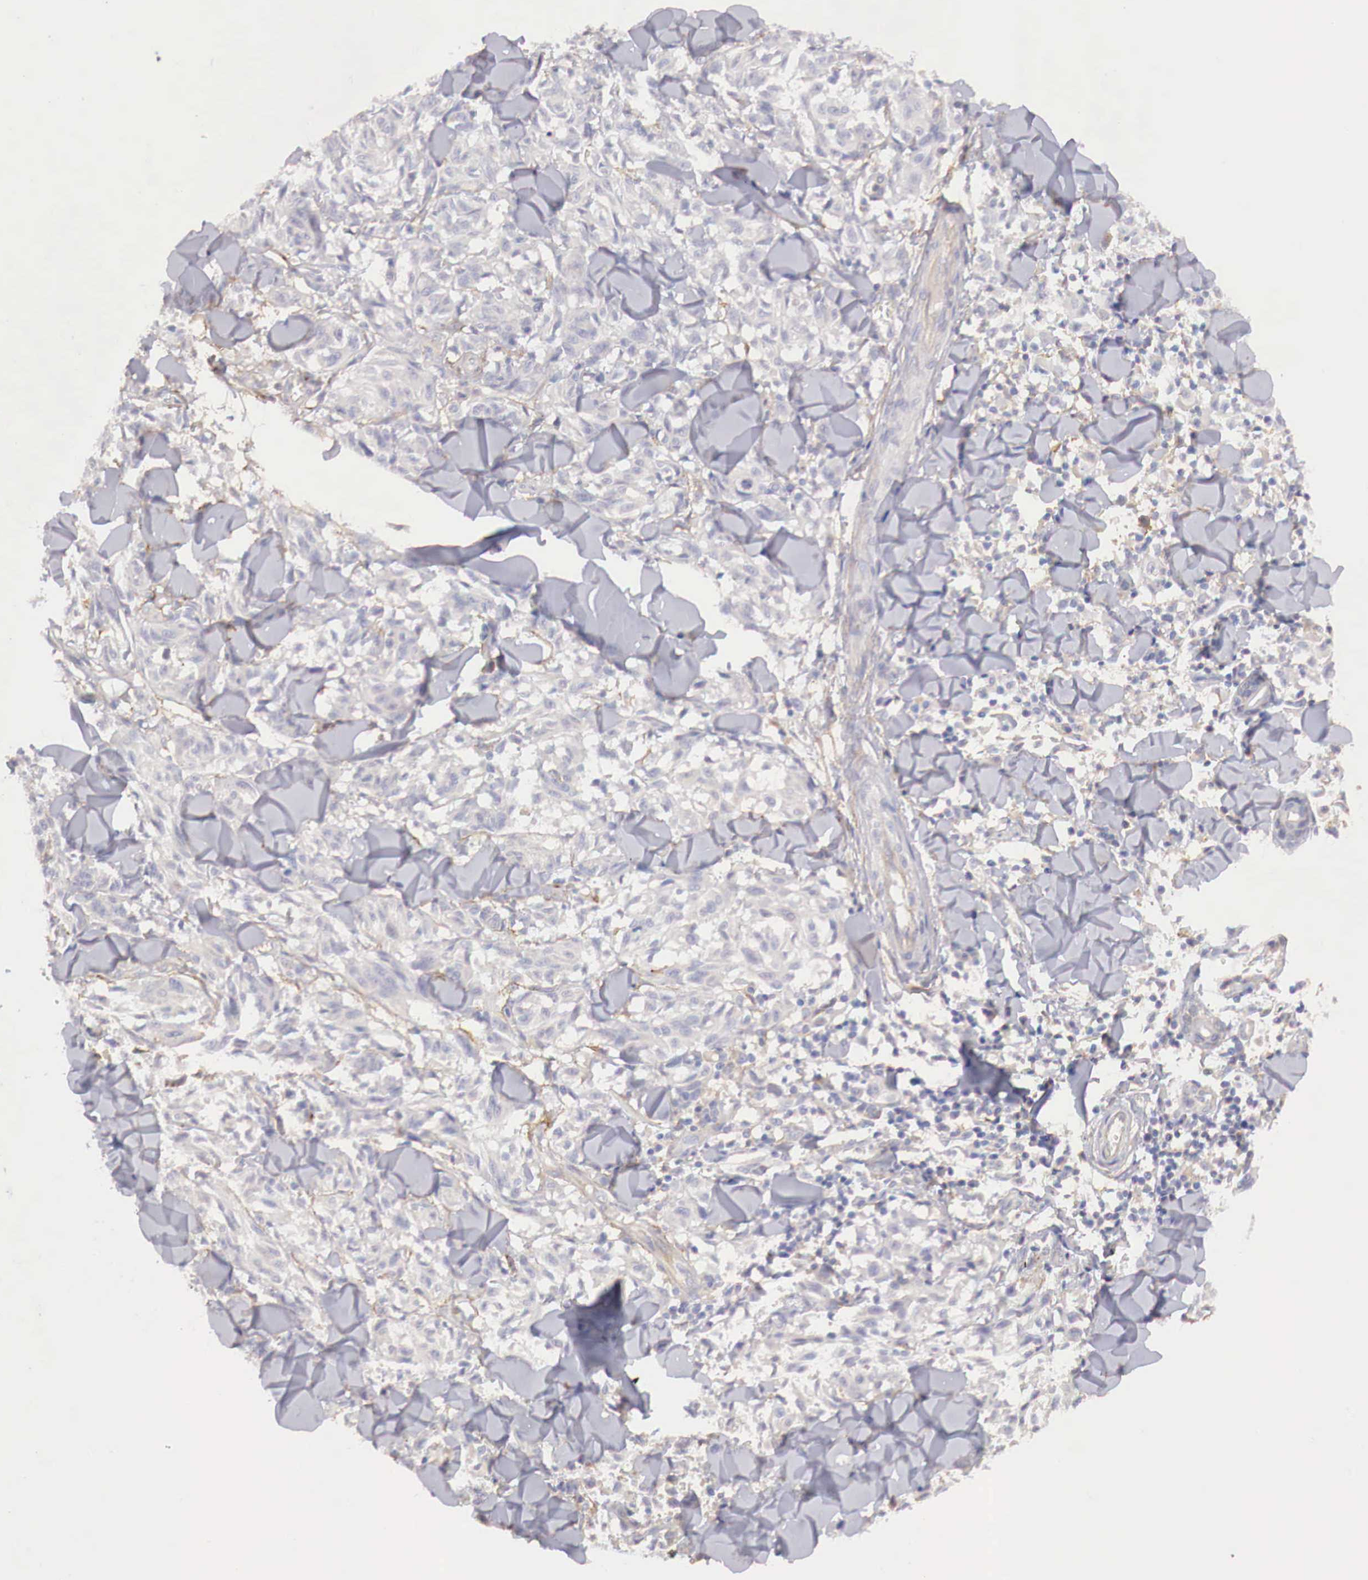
{"staining": {"intensity": "negative", "quantity": "none", "location": "none"}, "tissue": "melanoma", "cell_type": "Tumor cells", "image_type": "cancer", "snomed": [{"axis": "morphology", "description": "Malignant melanoma, NOS"}, {"axis": "topography", "description": "Skin"}], "caption": "An image of human malignant melanoma is negative for staining in tumor cells.", "gene": "KLHDC7B", "patient": {"sex": "male", "age": 54}}